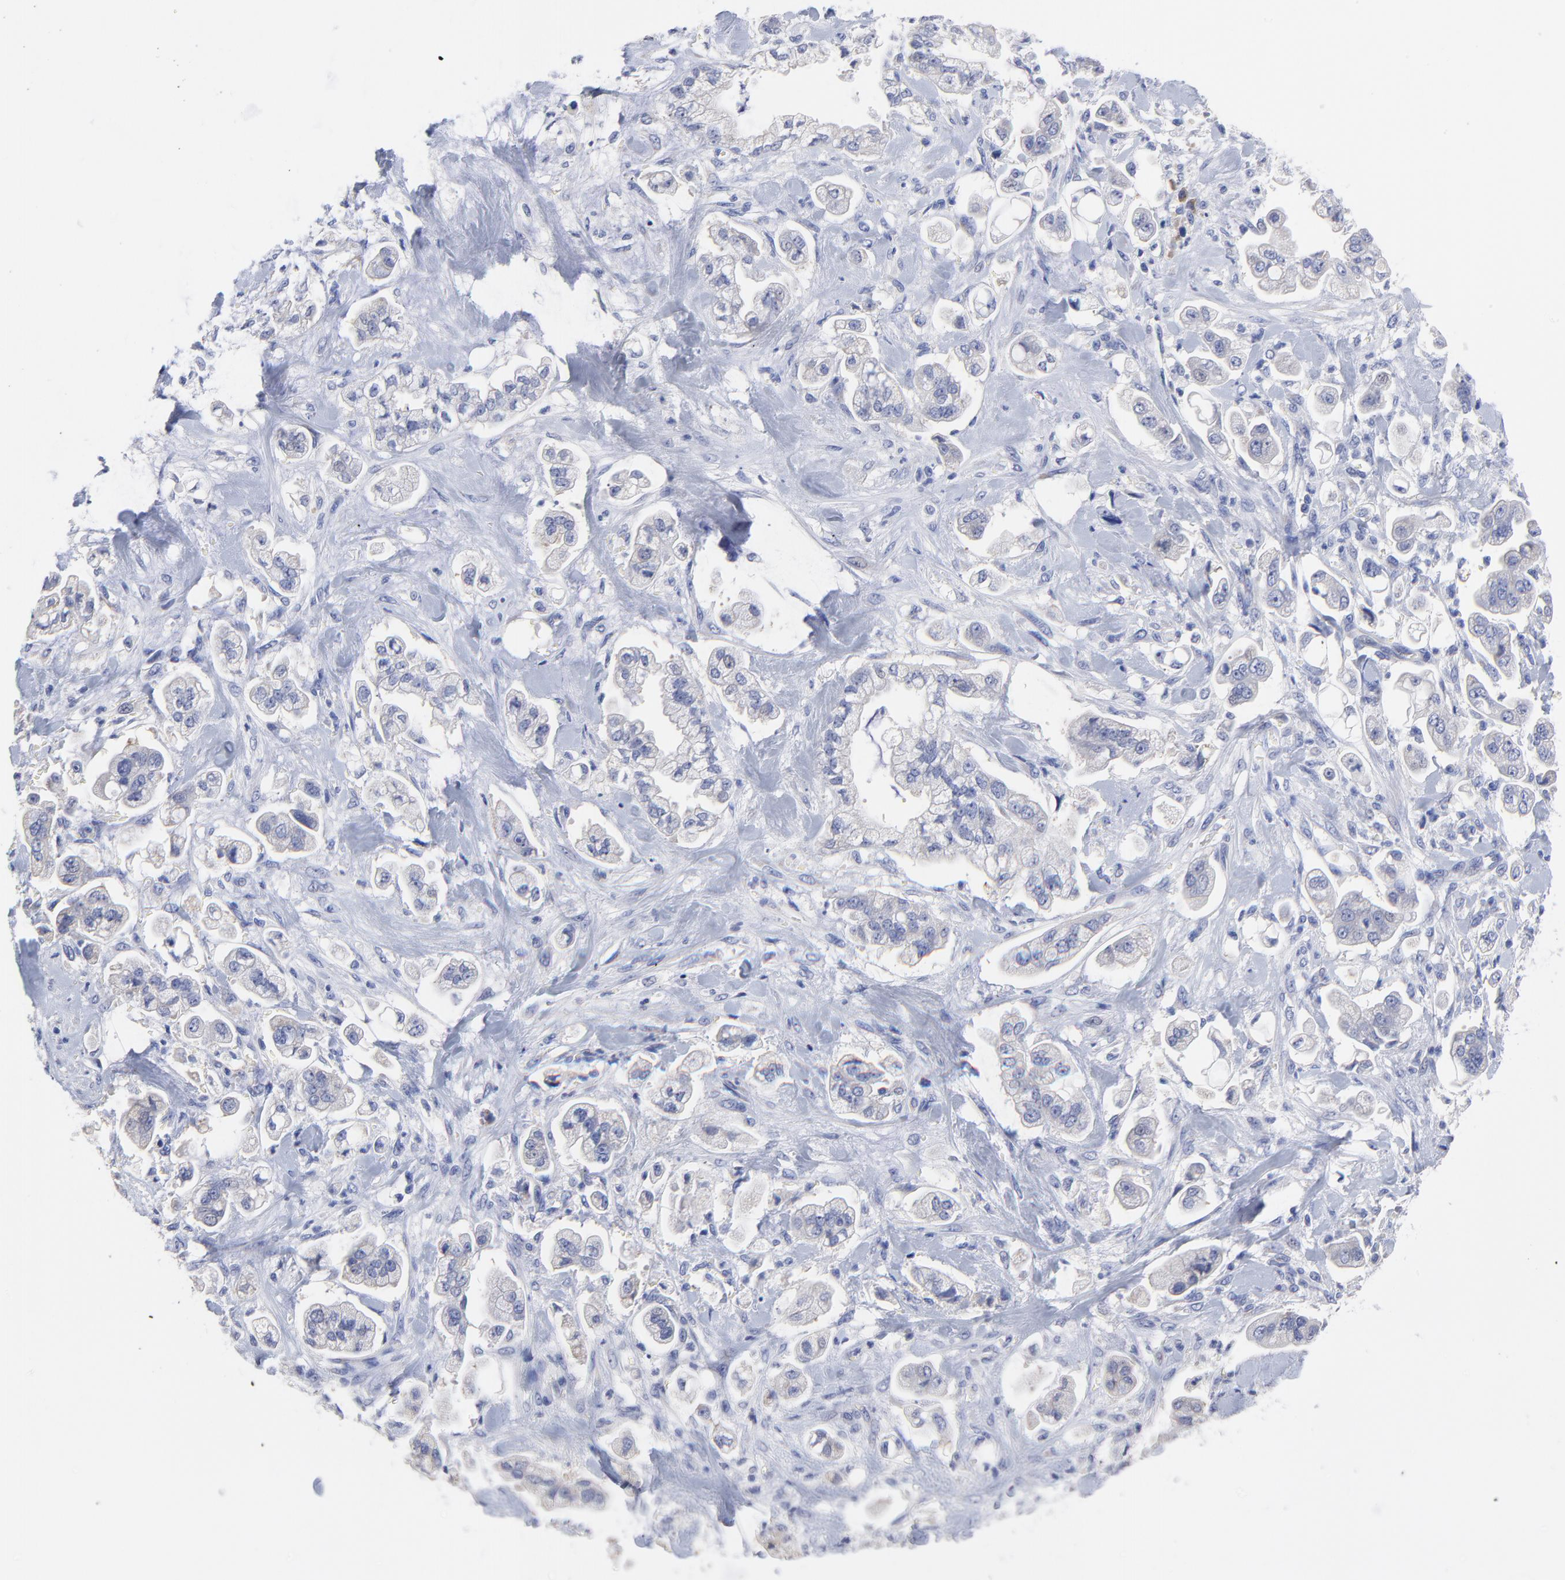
{"staining": {"intensity": "negative", "quantity": "none", "location": "none"}, "tissue": "stomach cancer", "cell_type": "Tumor cells", "image_type": "cancer", "snomed": [{"axis": "morphology", "description": "Adenocarcinoma, NOS"}, {"axis": "topography", "description": "Stomach"}], "caption": "The immunohistochemistry (IHC) micrograph has no significant expression in tumor cells of stomach cancer (adenocarcinoma) tissue.", "gene": "LAX1", "patient": {"sex": "male", "age": 62}}